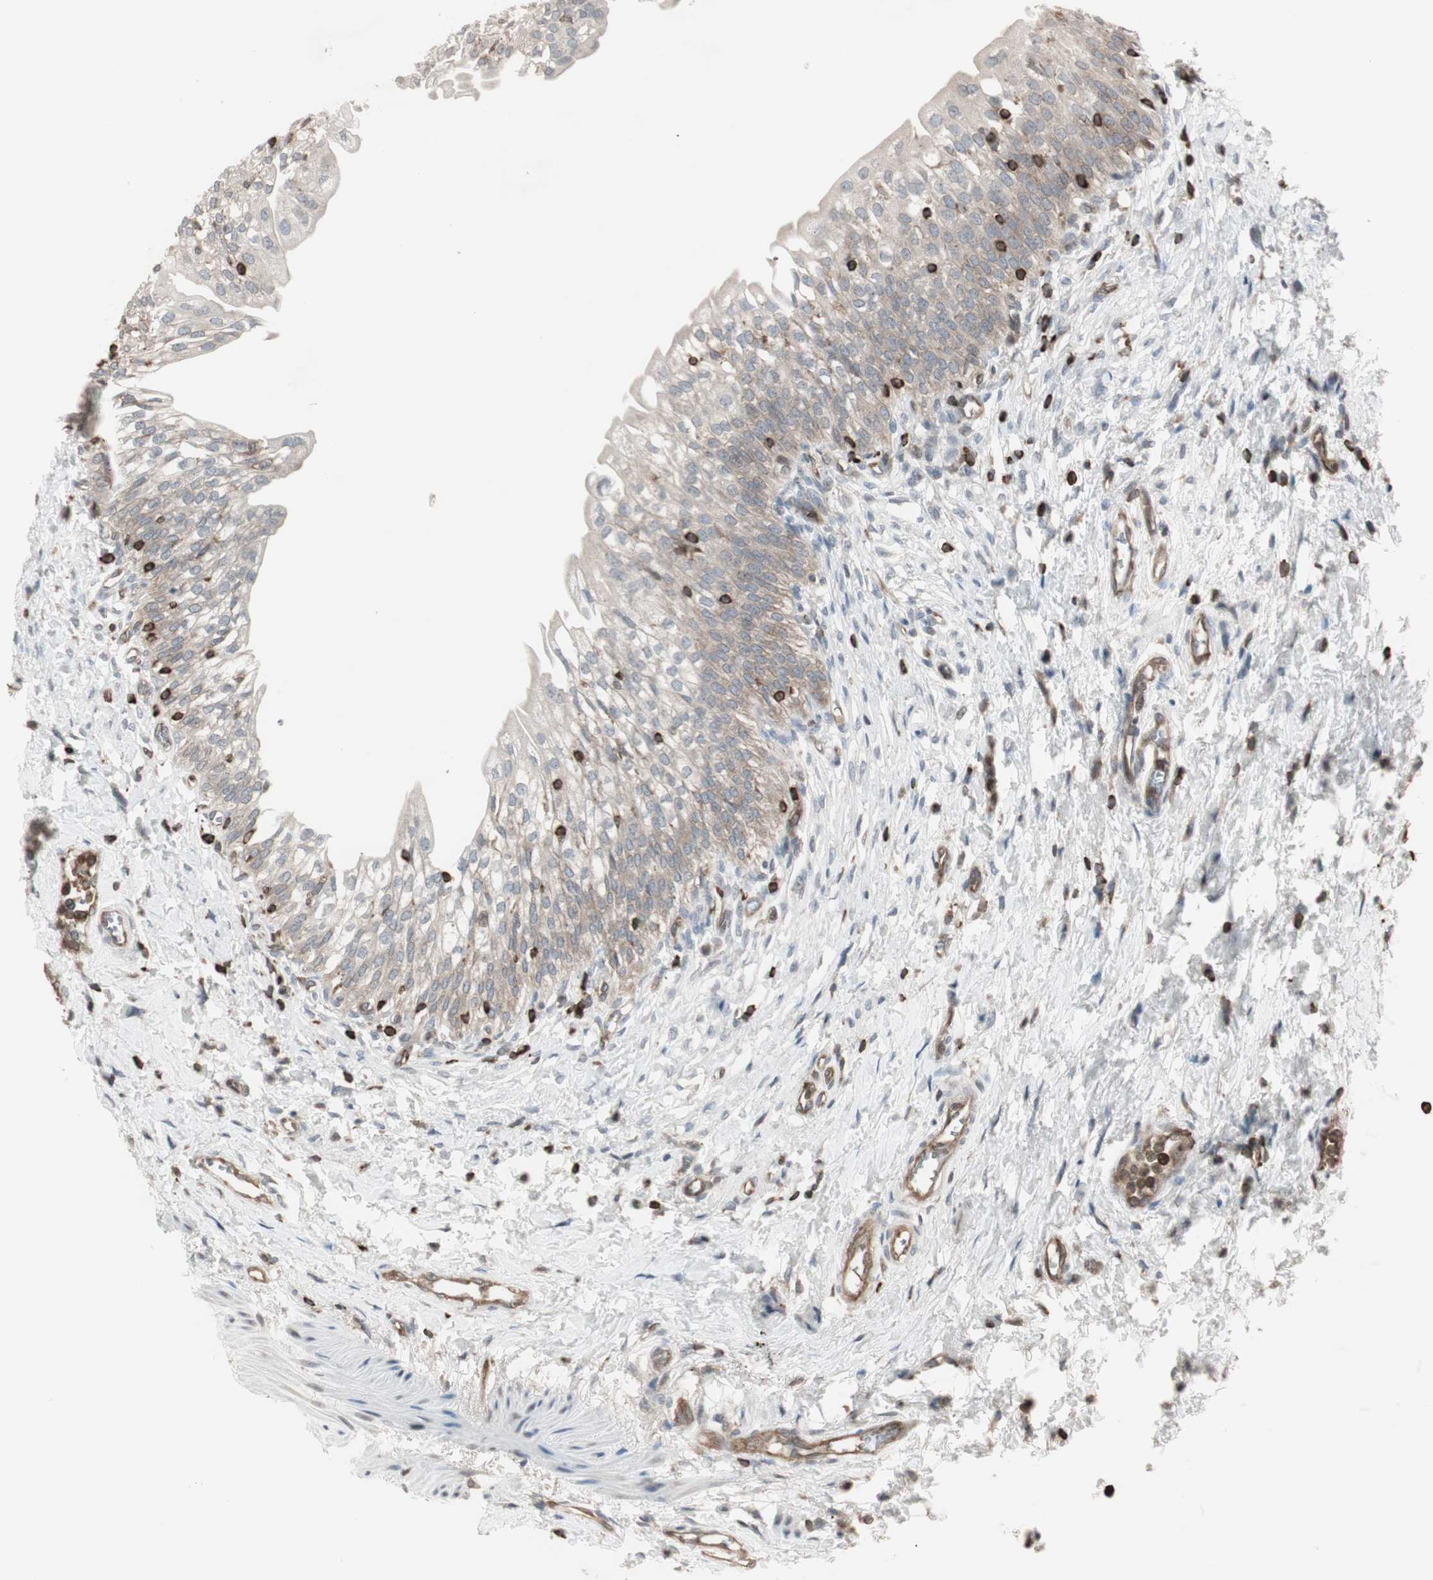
{"staining": {"intensity": "moderate", "quantity": "25%-75%", "location": "cytoplasmic/membranous"}, "tissue": "urinary bladder", "cell_type": "Urothelial cells", "image_type": "normal", "snomed": [{"axis": "morphology", "description": "Normal tissue, NOS"}, {"axis": "topography", "description": "Urinary bladder"}], "caption": "Immunohistochemistry (IHC) staining of normal urinary bladder, which displays medium levels of moderate cytoplasmic/membranous positivity in approximately 25%-75% of urothelial cells indicating moderate cytoplasmic/membranous protein staining. The staining was performed using DAB (3,3'-diaminobenzidine) (brown) for protein detection and nuclei were counterstained in hematoxylin (blue).", "gene": "ARHGEF1", "patient": {"sex": "male", "age": 55}}